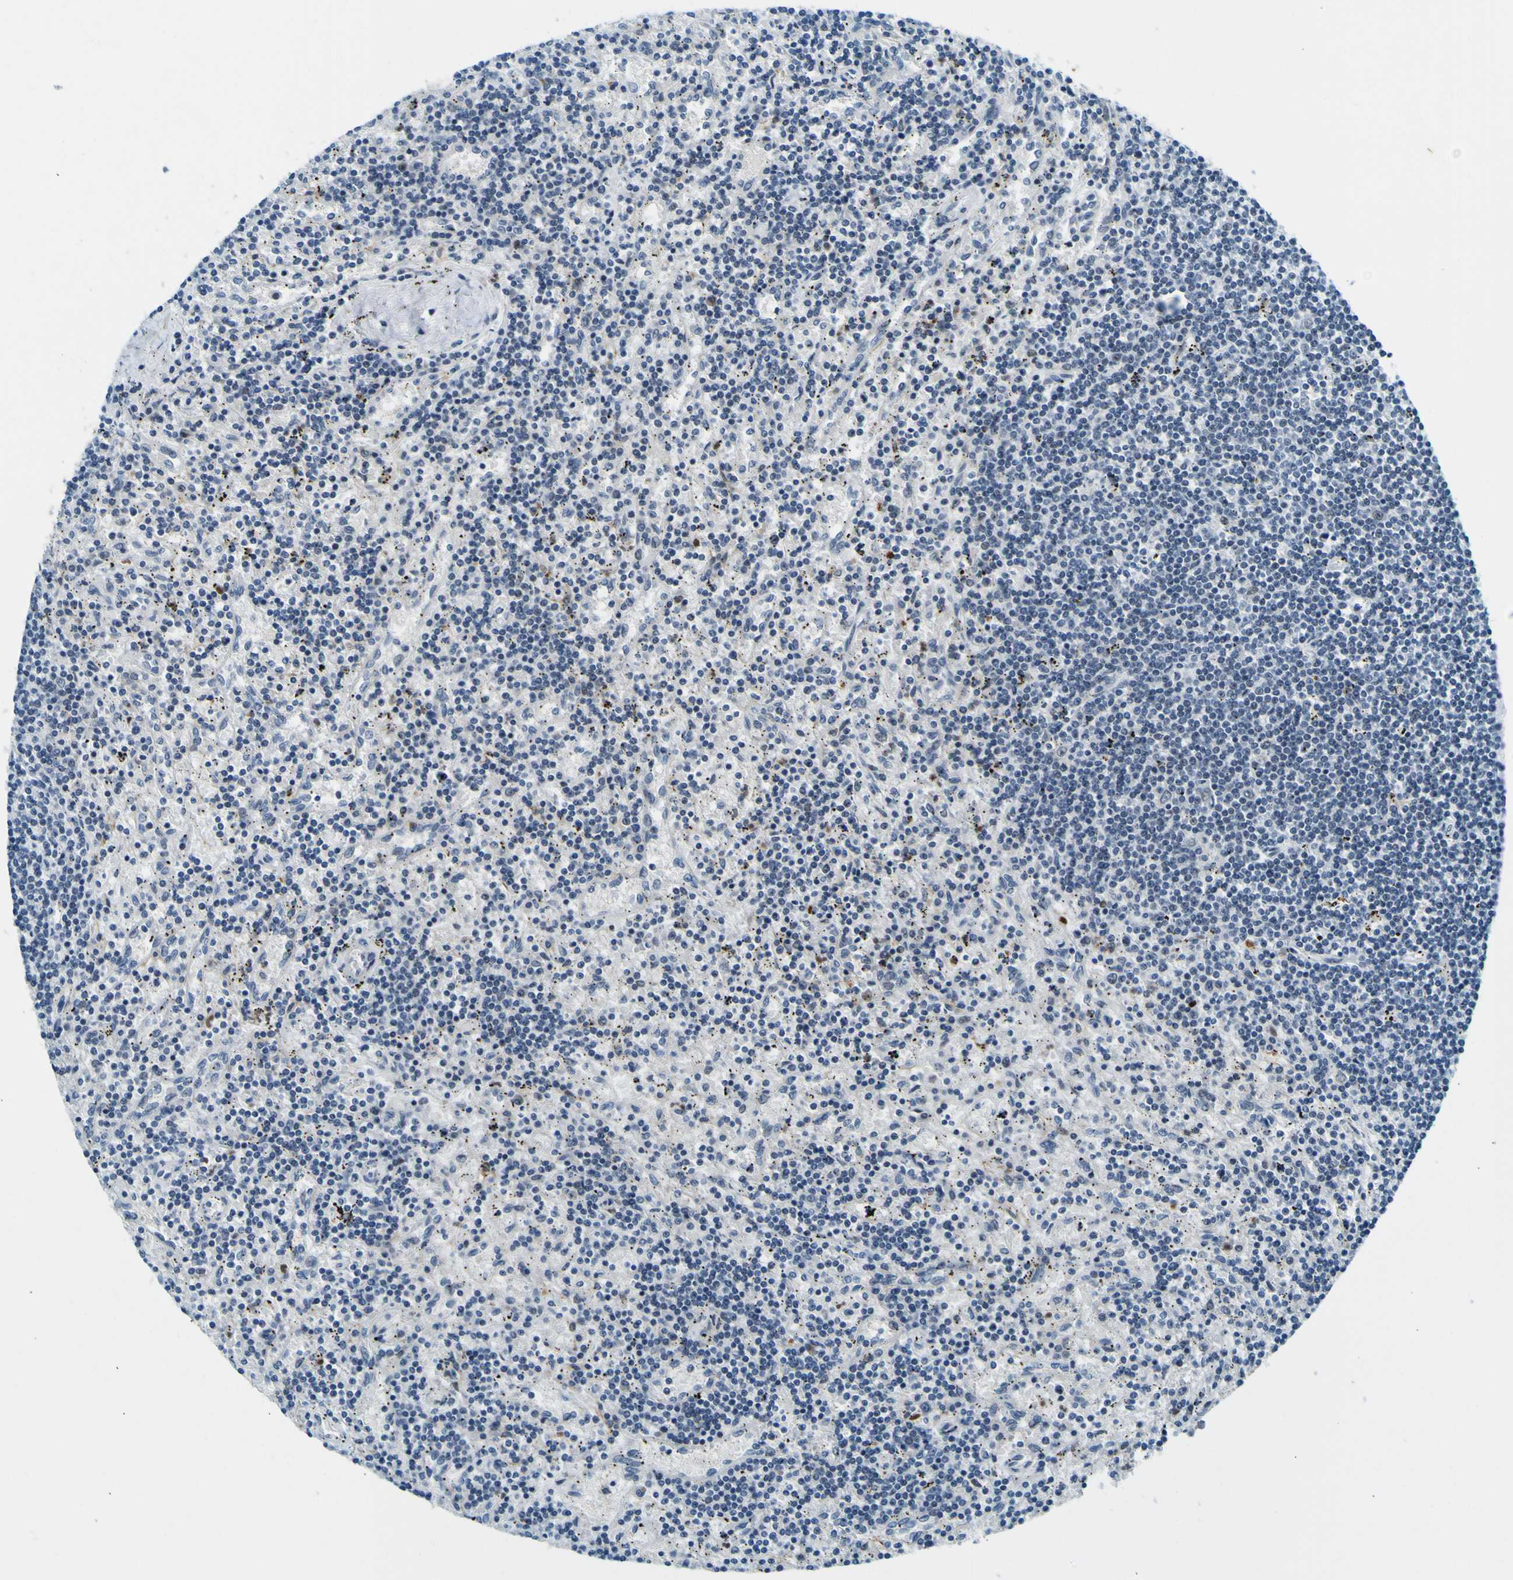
{"staining": {"intensity": "negative", "quantity": "none", "location": "none"}, "tissue": "lymphoma", "cell_type": "Tumor cells", "image_type": "cancer", "snomed": [{"axis": "morphology", "description": "Malignant lymphoma, non-Hodgkin's type, Low grade"}, {"axis": "topography", "description": "Spleen"}], "caption": "Protein analysis of low-grade malignant lymphoma, non-Hodgkin's type shows no significant staining in tumor cells.", "gene": "CEBPG", "patient": {"sex": "male", "age": 76}}